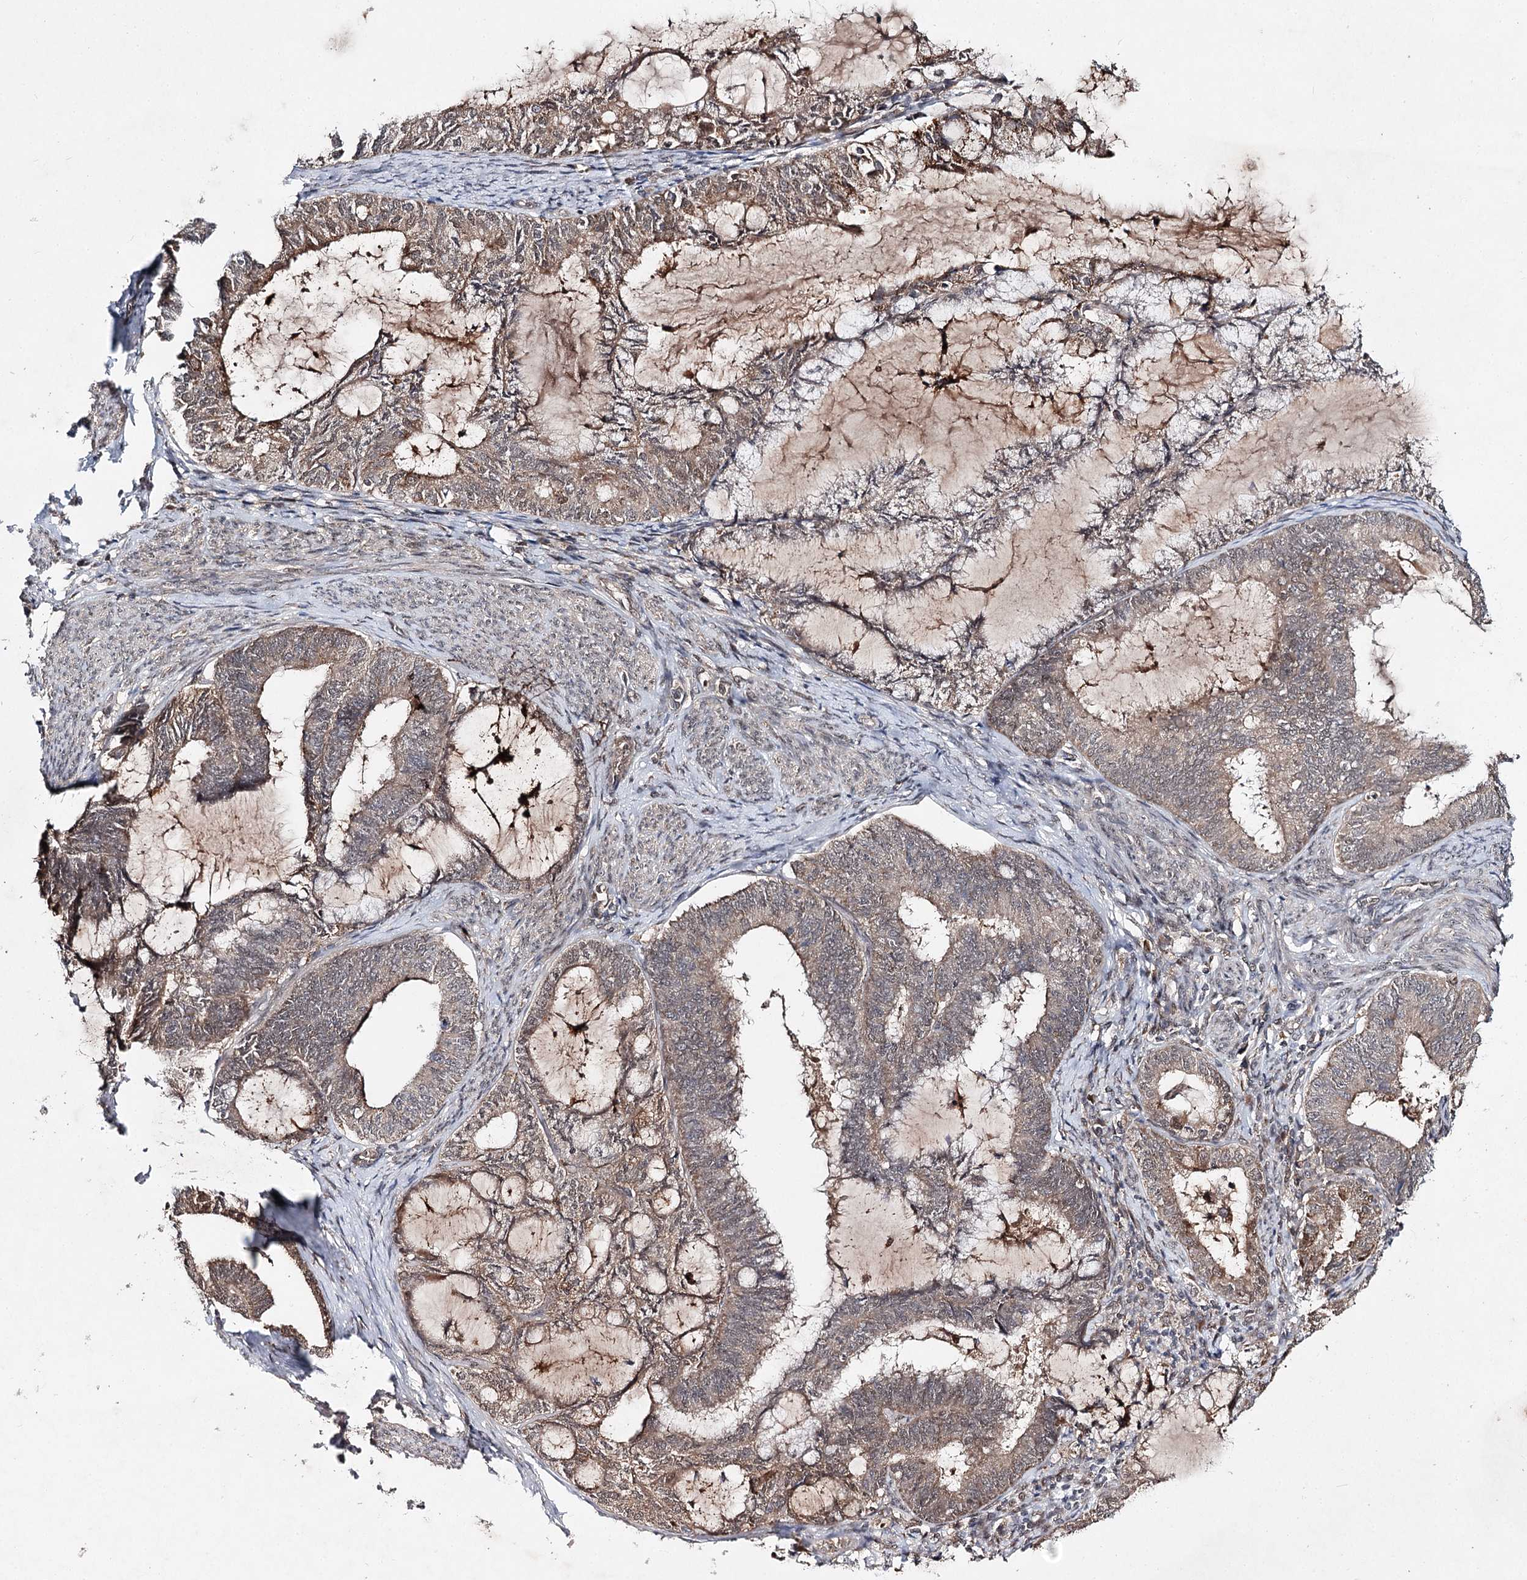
{"staining": {"intensity": "moderate", "quantity": "25%-75%", "location": "cytoplasmic/membranous"}, "tissue": "endometrial cancer", "cell_type": "Tumor cells", "image_type": "cancer", "snomed": [{"axis": "morphology", "description": "Adenocarcinoma, NOS"}, {"axis": "topography", "description": "Endometrium"}], "caption": "Endometrial cancer (adenocarcinoma) stained for a protein (brown) demonstrates moderate cytoplasmic/membranous positive expression in about 25%-75% of tumor cells.", "gene": "MSANTD2", "patient": {"sex": "female", "age": 86}}